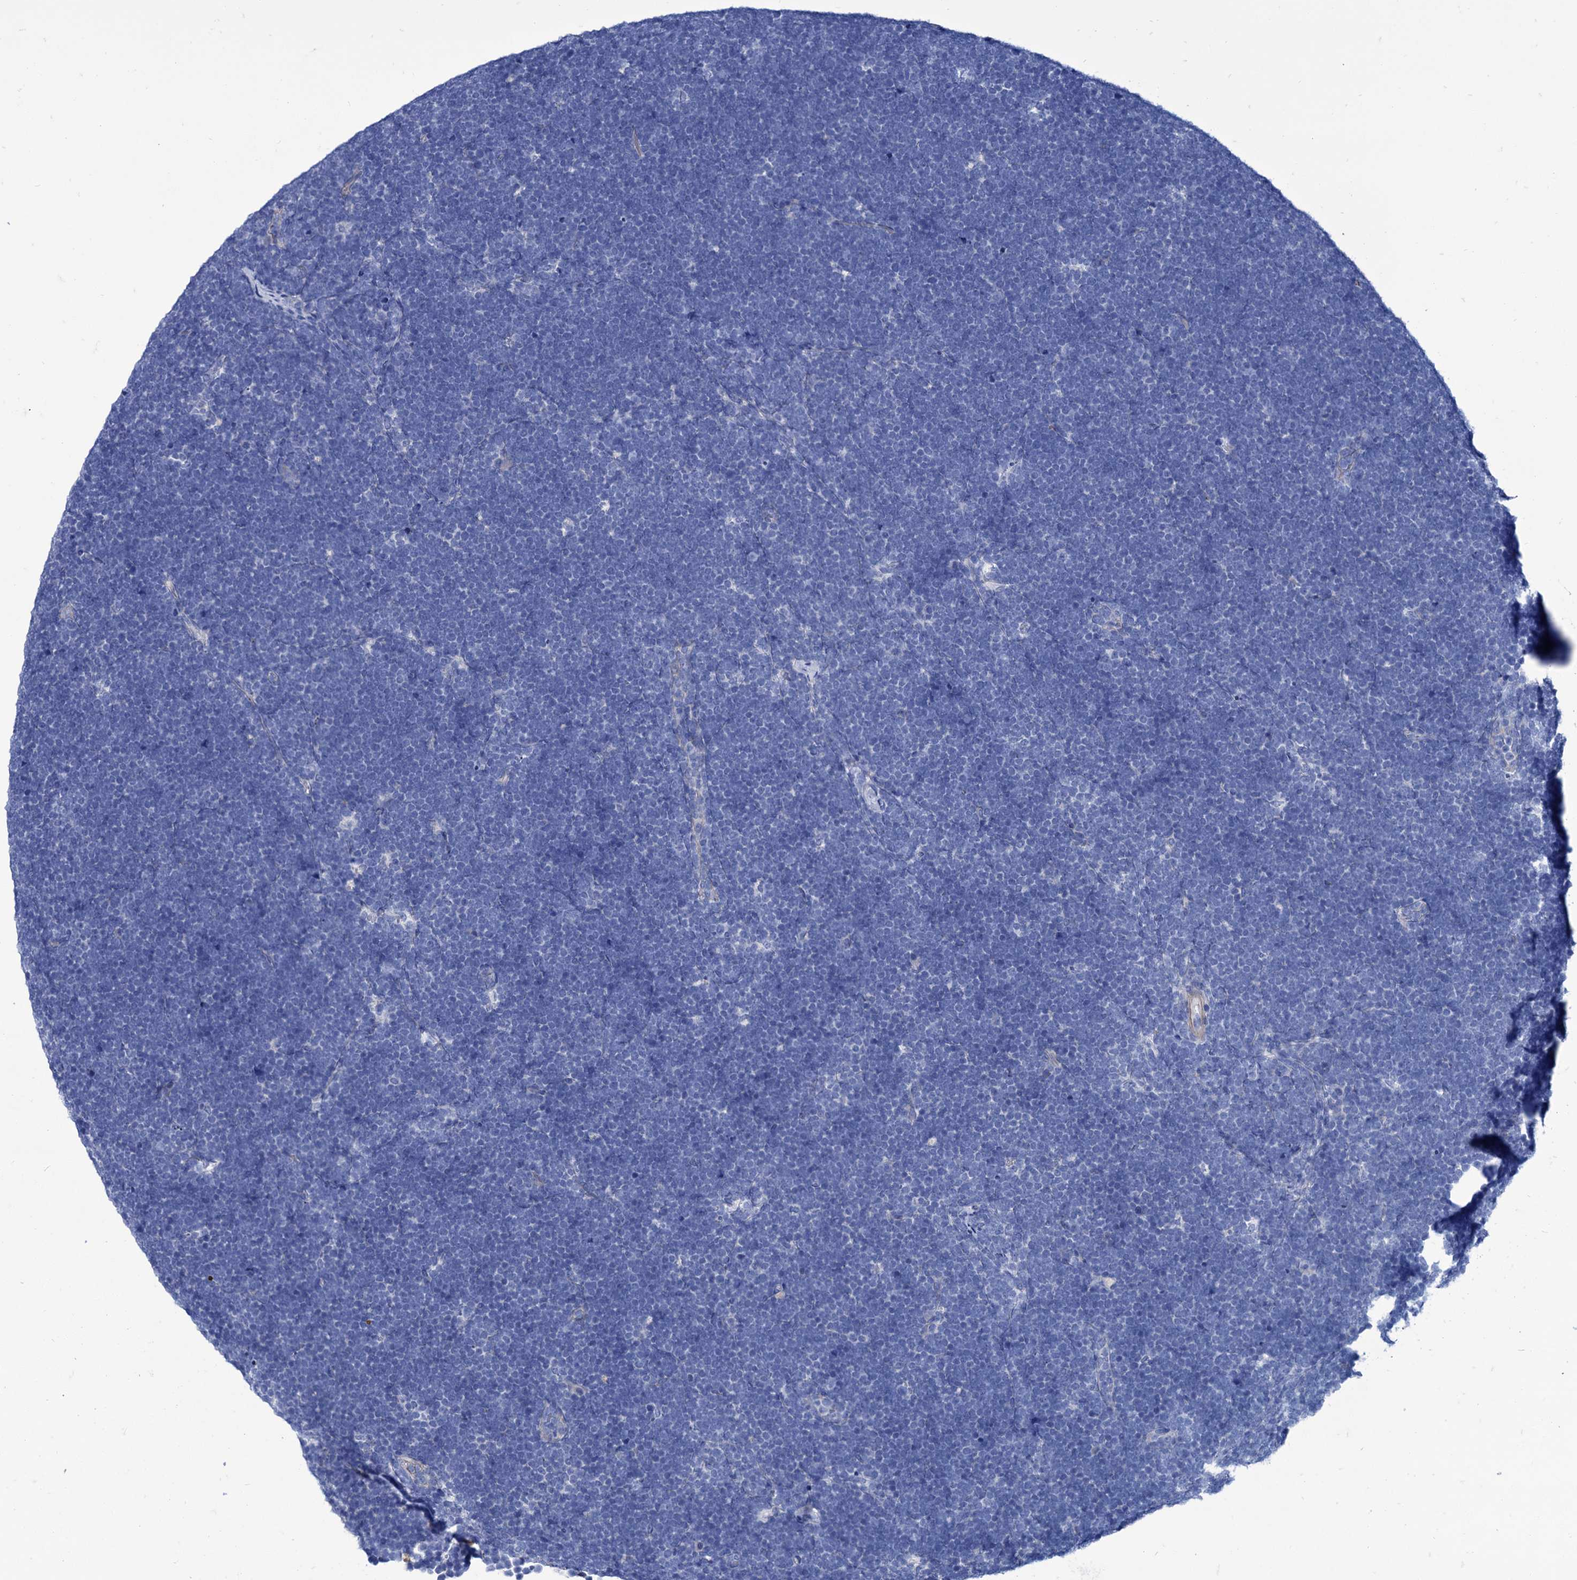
{"staining": {"intensity": "negative", "quantity": "none", "location": "none"}, "tissue": "lymphoma", "cell_type": "Tumor cells", "image_type": "cancer", "snomed": [{"axis": "morphology", "description": "Malignant lymphoma, non-Hodgkin's type, High grade"}, {"axis": "topography", "description": "Lymph node"}], "caption": "Immunohistochemical staining of malignant lymphoma, non-Hodgkin's type (high-grade) shows no significant positivity in tumor cells.", "gene": "AXL", "patient": {"sex": "male", "age": 13}}